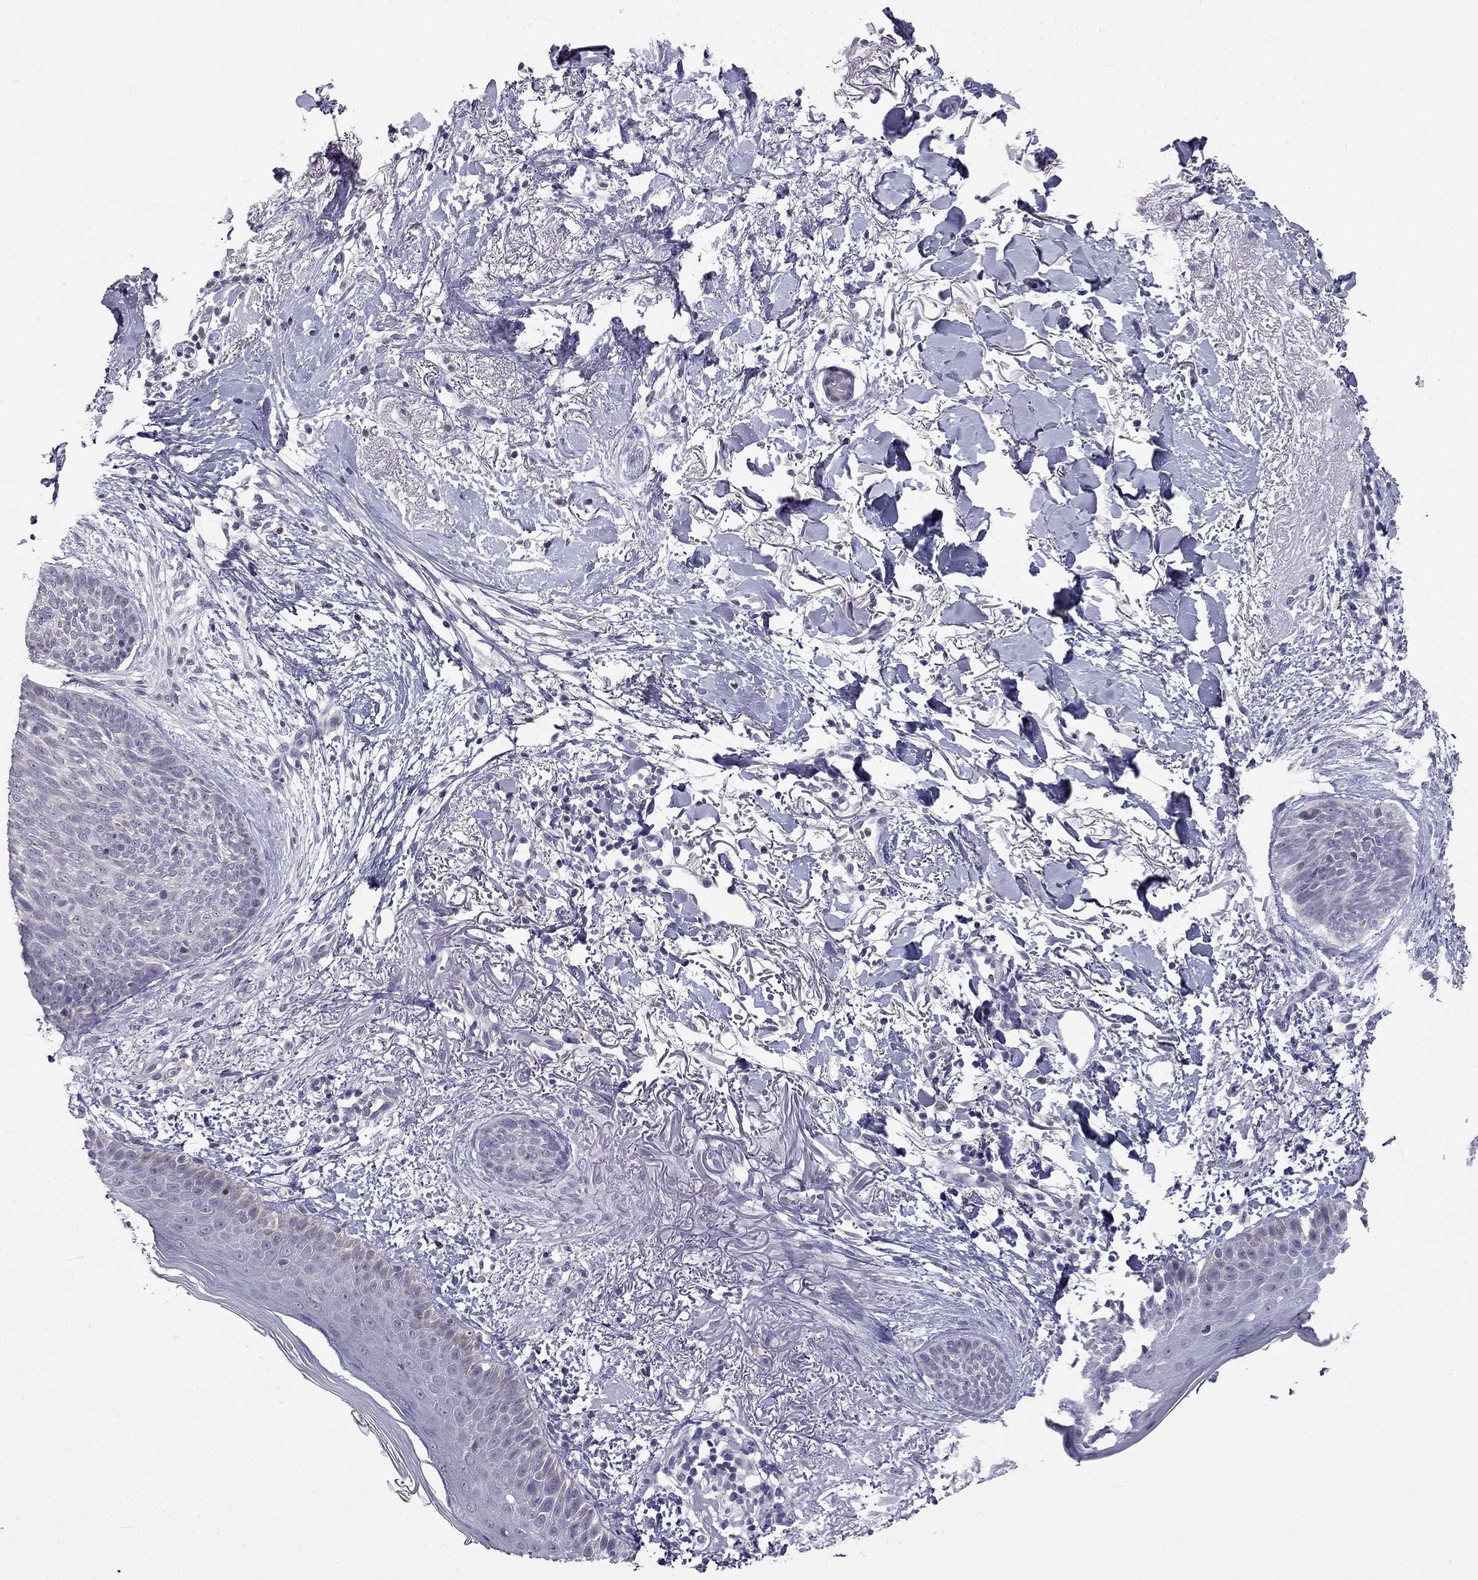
{"staining": {"intensity": "negative", "quantity": "none", "location": "none"}, "tissue": "skin cancer", "cell_type": "Tumor cells", "image_type": "cancer", "snomed": [{"axis": "morphology", "description": "Normal tissue, NOS"}, {"axis": "morphology", "description": "Basal cell carcinoma"}, {"axis": "topography", "description": "Skin"}], "caption": "A high-resolution photomicrograph shows immunohistochemistry (IHC) staining of skin basal cell carcinoma, which shows no significant positivity in tumor cells.", "gene": "C5orf49", "patient": {"sex": "male", "age": 84}}